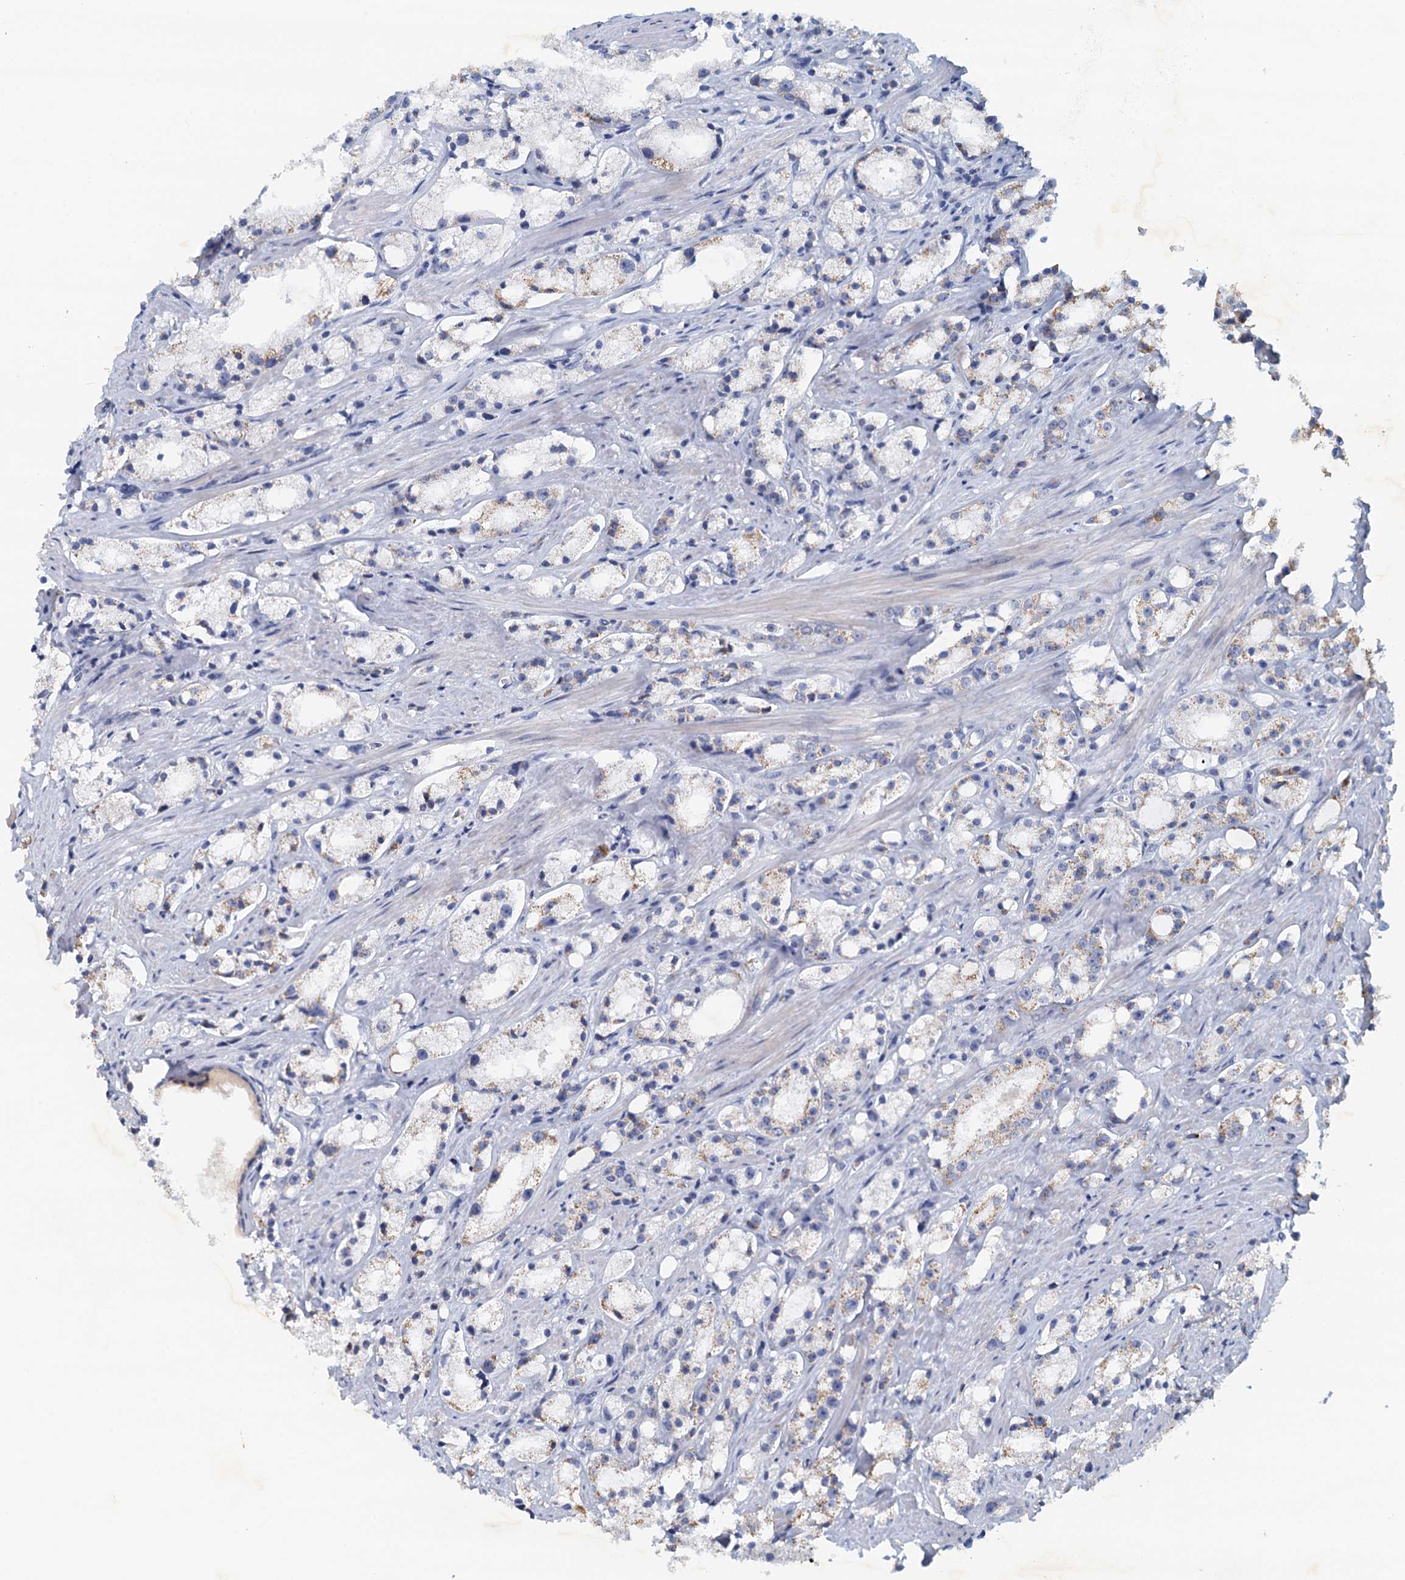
{"staining": {"intensity": "moderate", "quantity": "<25%", "location": "cytoplasmic/membranous"}, "tissue": "prostate cancer", "cell_type": "Tumor cells", "image_type": "cancer", "snomed": [{"axis": "morphology", "description": "Adenocarcinoma, High grade"}, {"axis": "topography", "description": "Prostate"}], "caption": "Approximately <25% of tumor cells in prostate cancer exhibit moderate cytoplasmic/membranous protein staining as visualized by brown immunohistochemical staining.", "gene": "POC1A", "patient": {"sex": "male", "age": 66}}